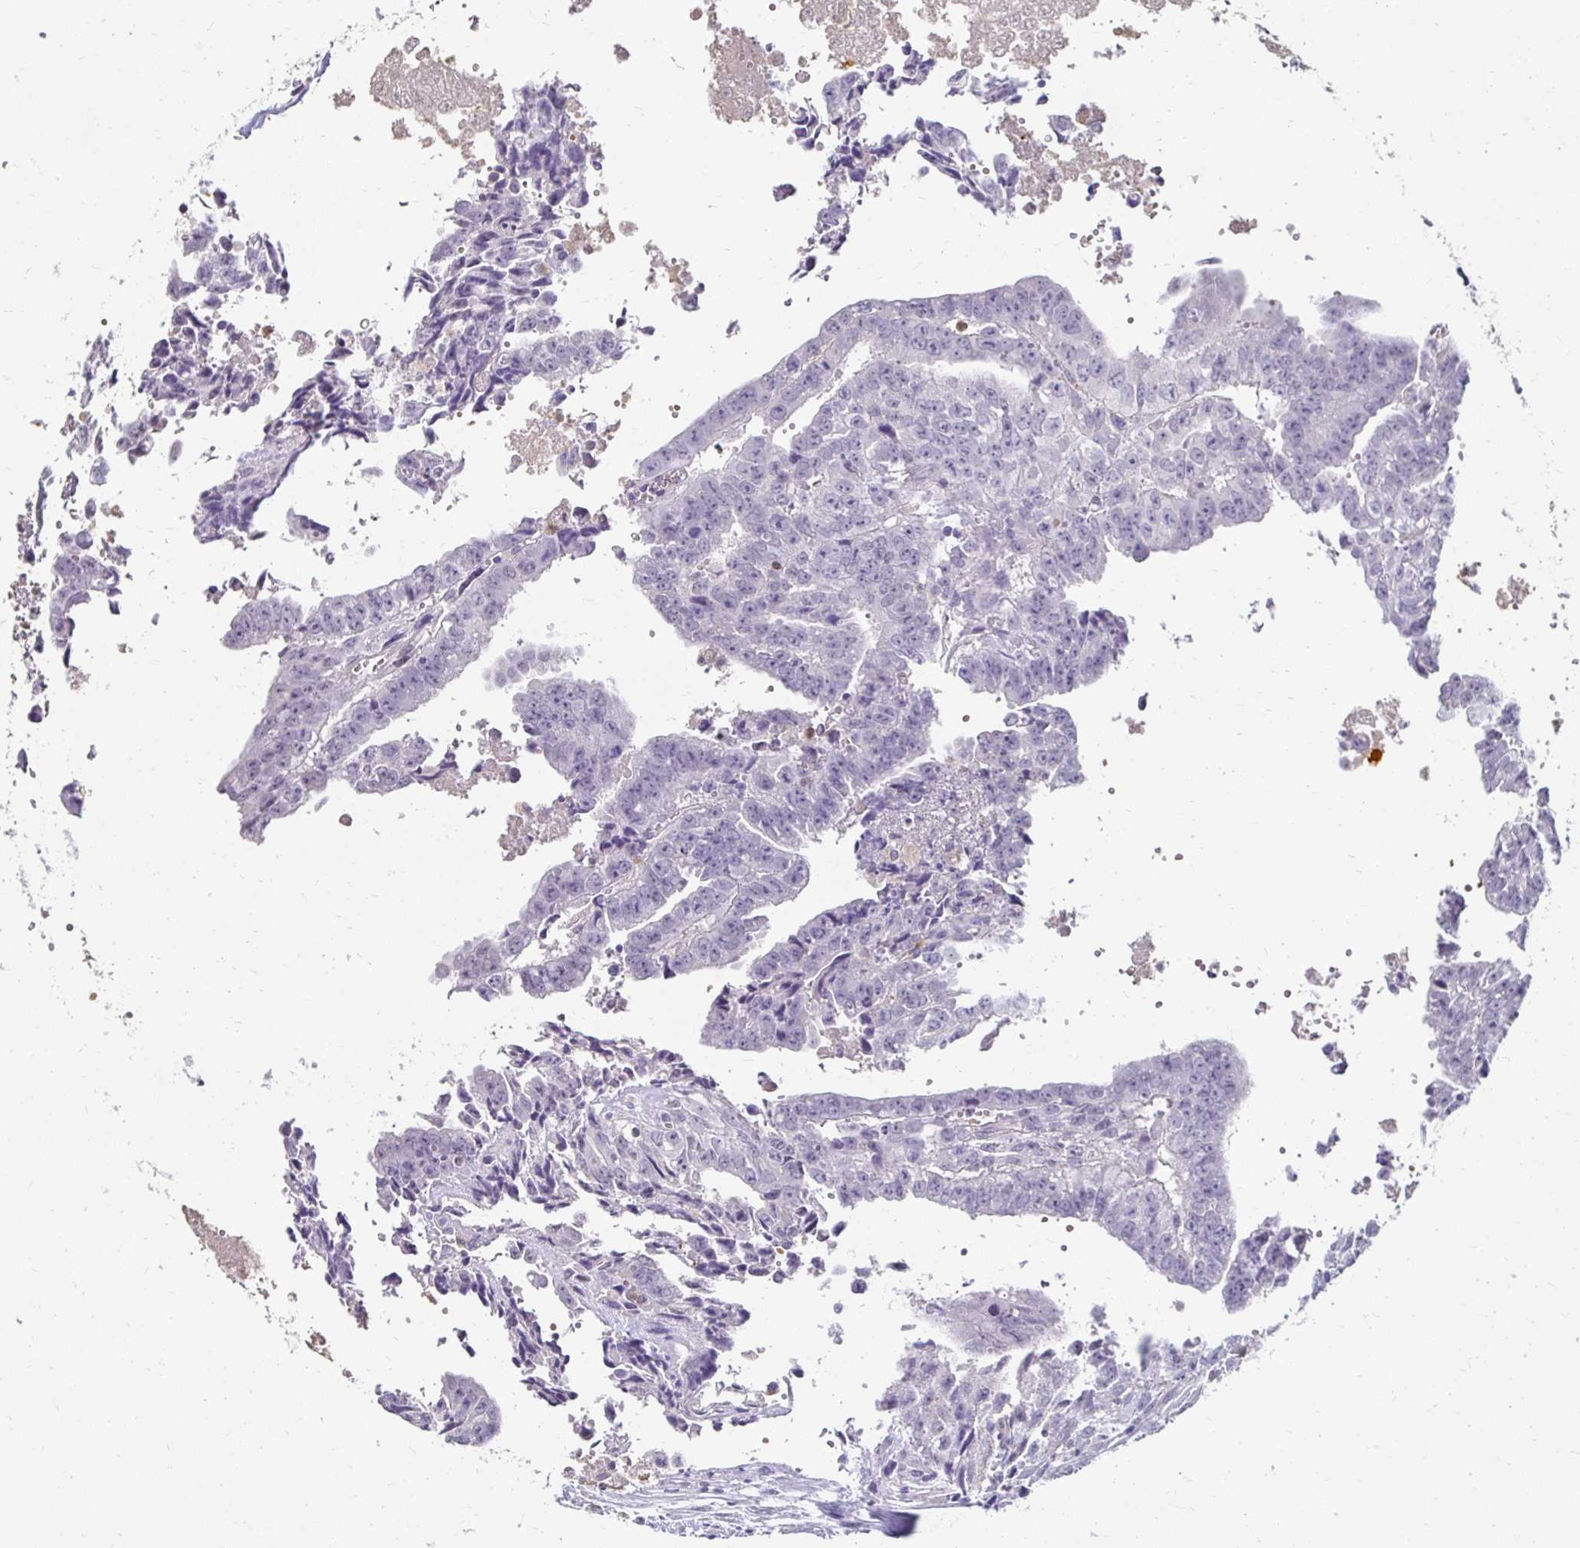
{"staining": {"intensity": "negative", "quantity": "none", "location": "none"}, "tissue": "testis cancer", "cell_type": "Tumor cells", "image_type": "cancer", "snomed": [{"axis": "morphology", "description": "Carcinoma, Embryonal, NOS"}, {"axis": "morphology", "description": "Teratoma, malignant, NOS"}, {"axis": "topography", "description": "Testis"}], "caption": "IHC histopathology image of neoplastic tissue: testis cancer stained with DAB displays no significant protein staining in tumor cells.", "gene": "GK2", "patient": {"sex": "male", "age": 24}}